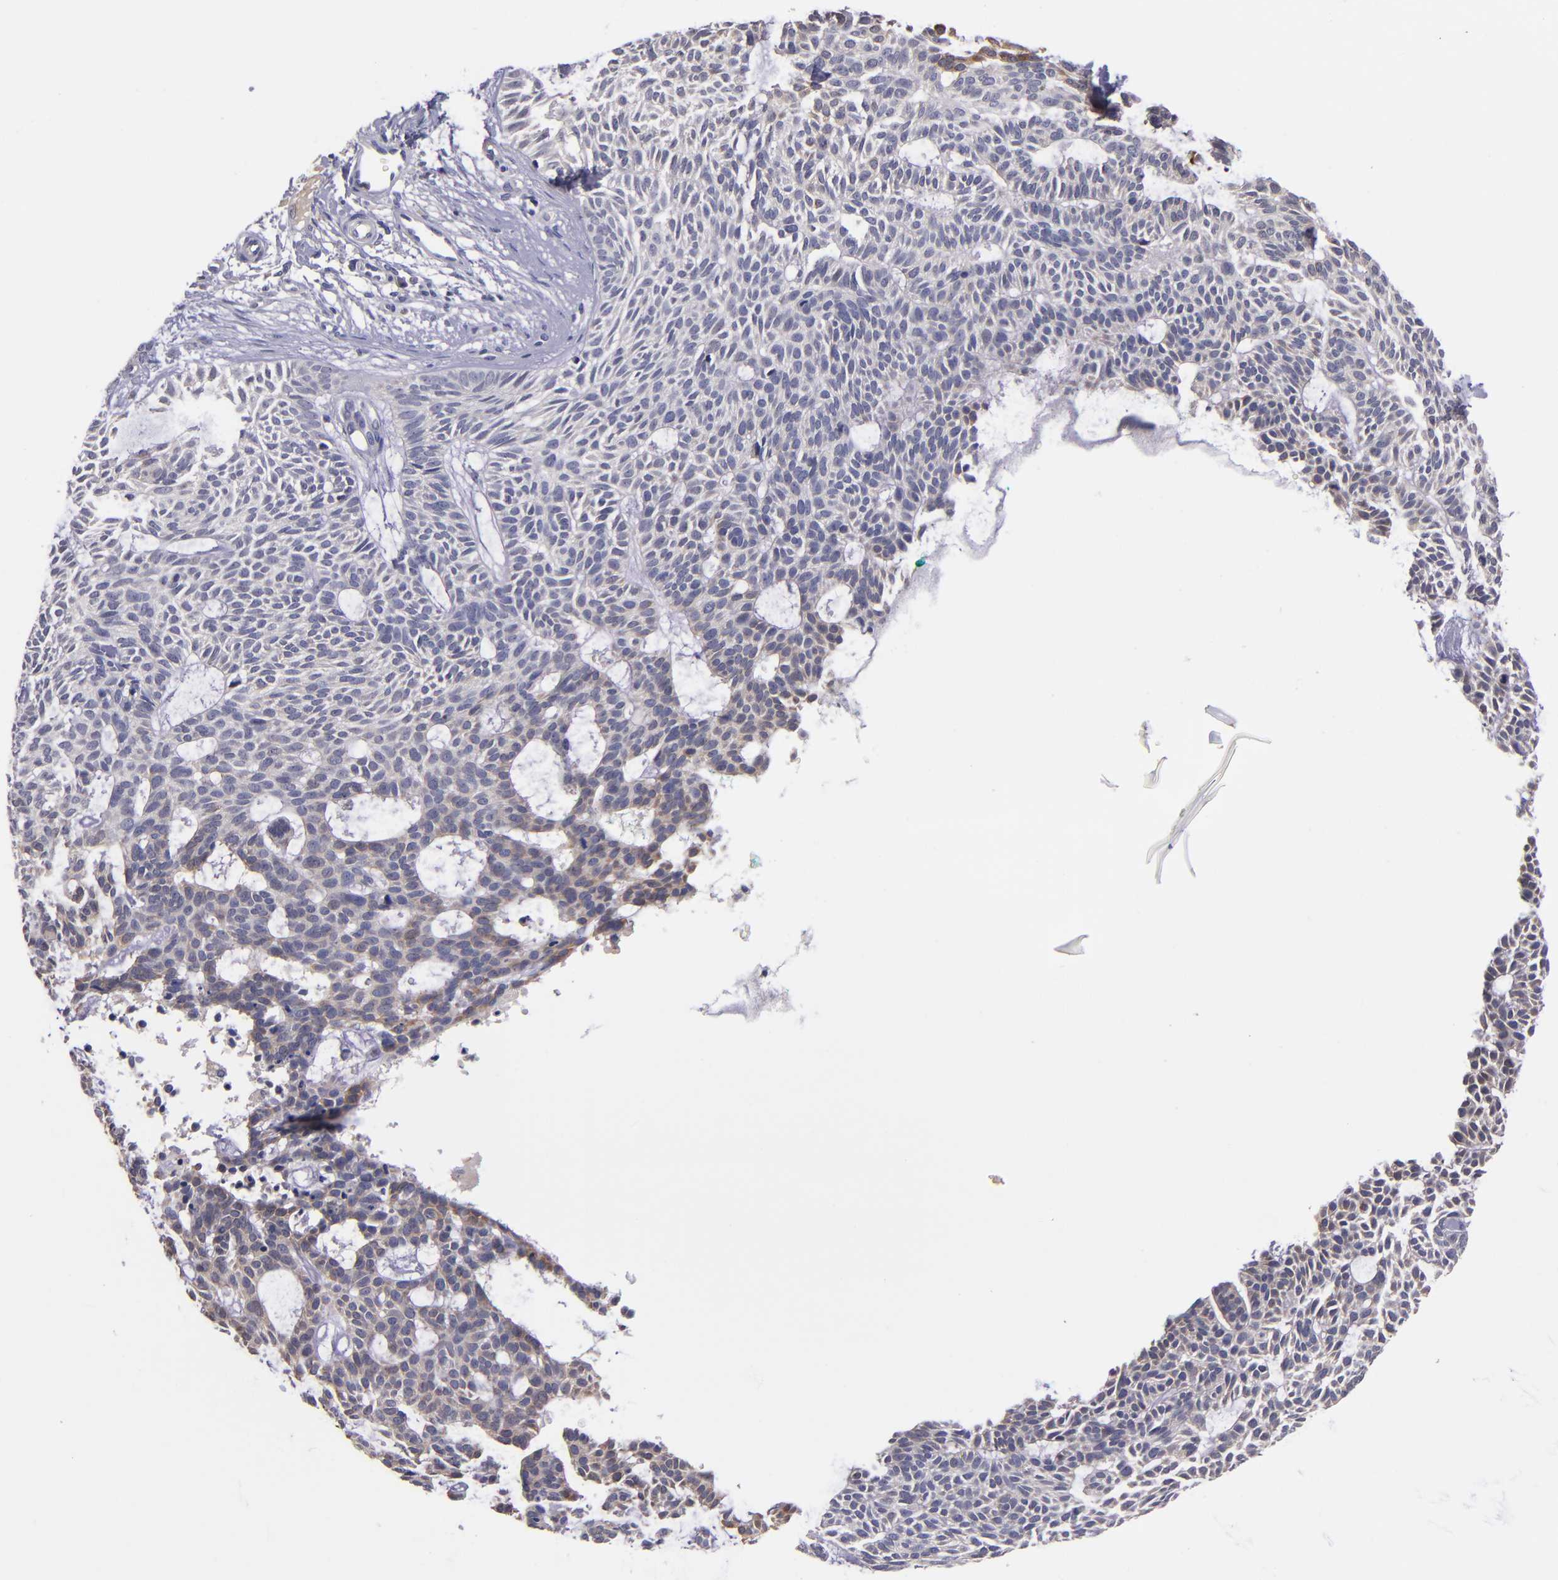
{"staining": {"intensity": "weak", "quantity": "<25%", "location": "cytoplasmic/membranous"}, "tissue": "skin cancer", "cell_type": "Tumor cells", "image_type": "cancer", "snomed": [{"axis": "morphology", "description": "Basal cell carcinoma"}, {"axis": "topography", "description": "Skin"}], "caption": "There is no significant positivity in tumor cells of basal cell carcinoma (skin).", "gene": "RBP4", "patient": {"sex": "male", "age": 75}}